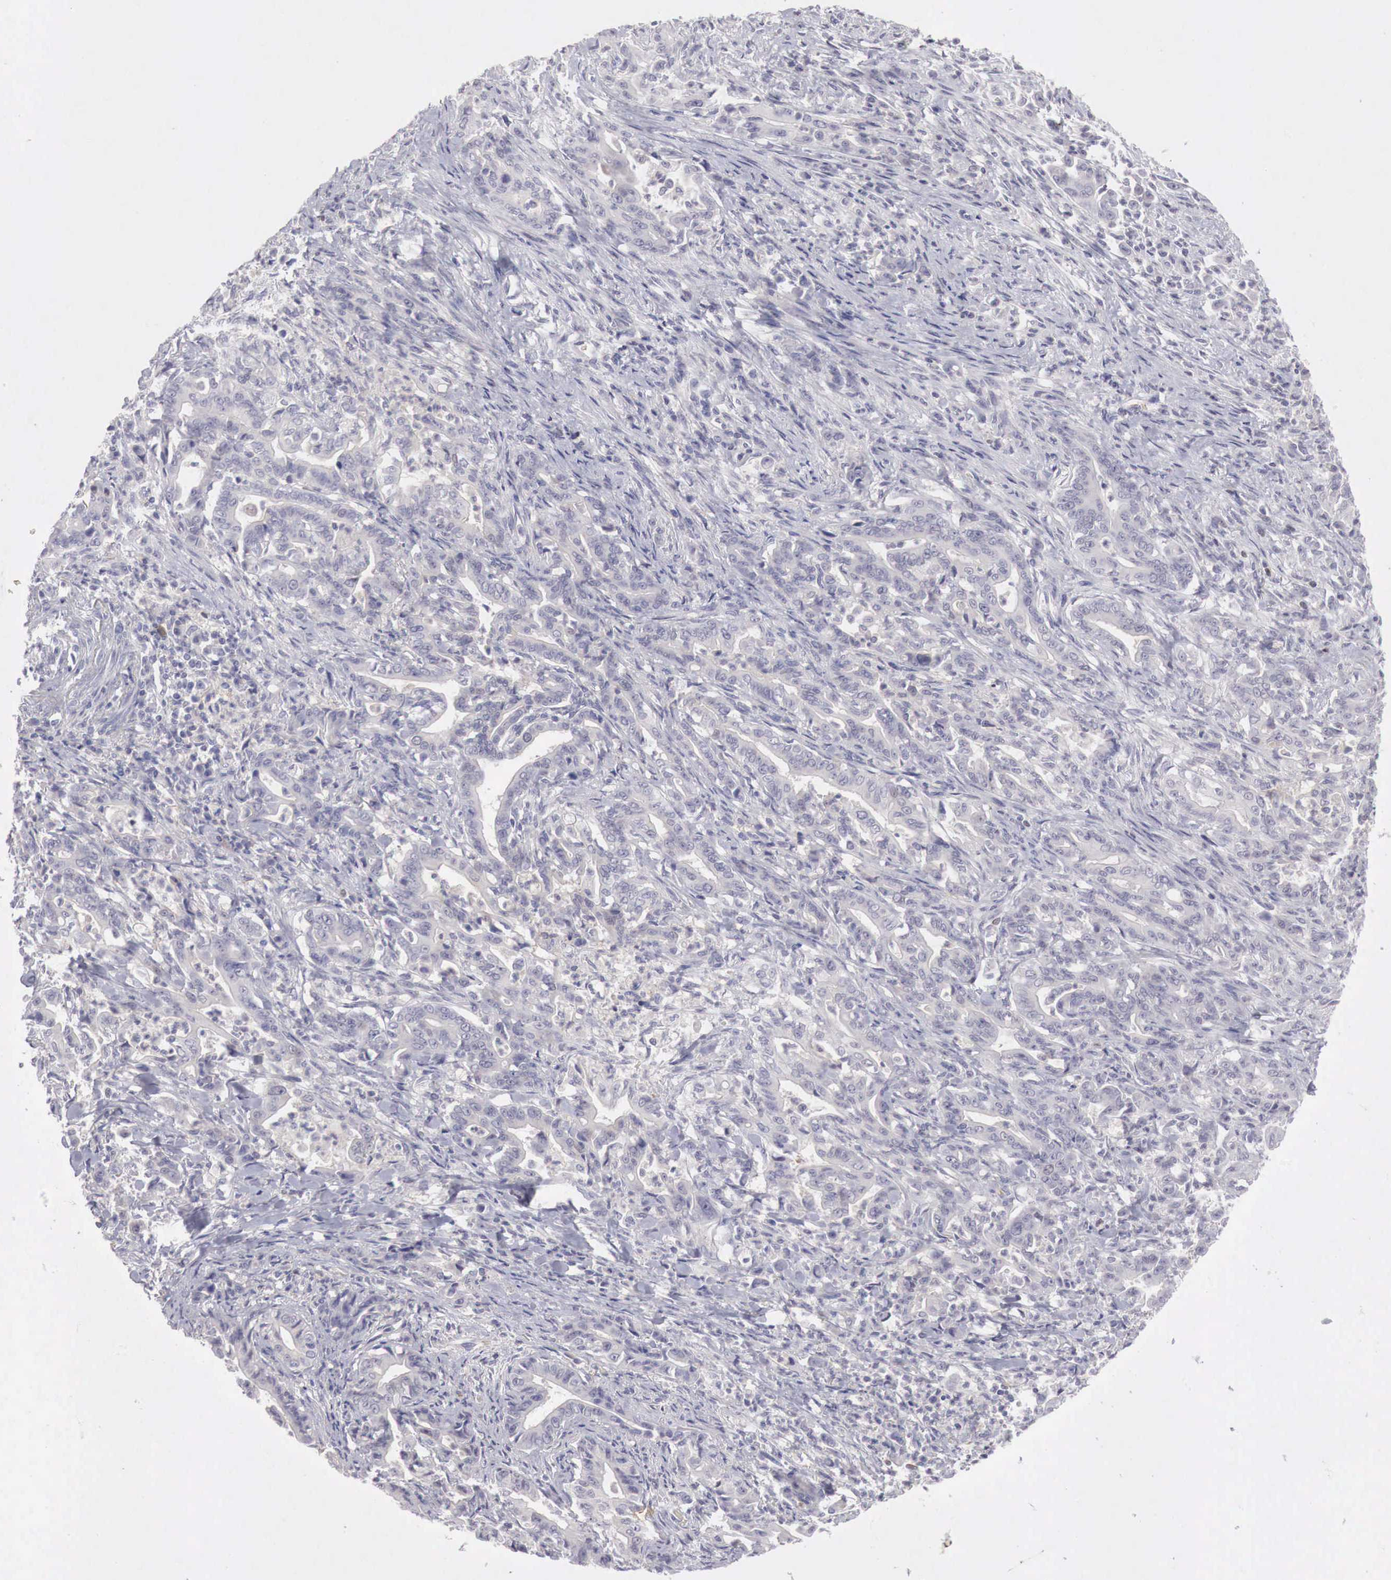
{"staining": {"intensity": "negative", "quantity": "none", "location": "none"}, "tissue": "stomach cancer", "cell_type": "Tumor cells", "image_type": "cancer", "snomed": [{"axis": "morphology", "description": "Adenocarcinoma, NOS"}, {"axis": "topography", "description": "Stomach"}], "caption": "IHC micrograph of human stomach cancer (adenocarcinoma) stained for a protein (brown), which reveals no positivity in tumor cells.", "gene": "GATA1", "patient": {"sex": "female", "age": 76}}